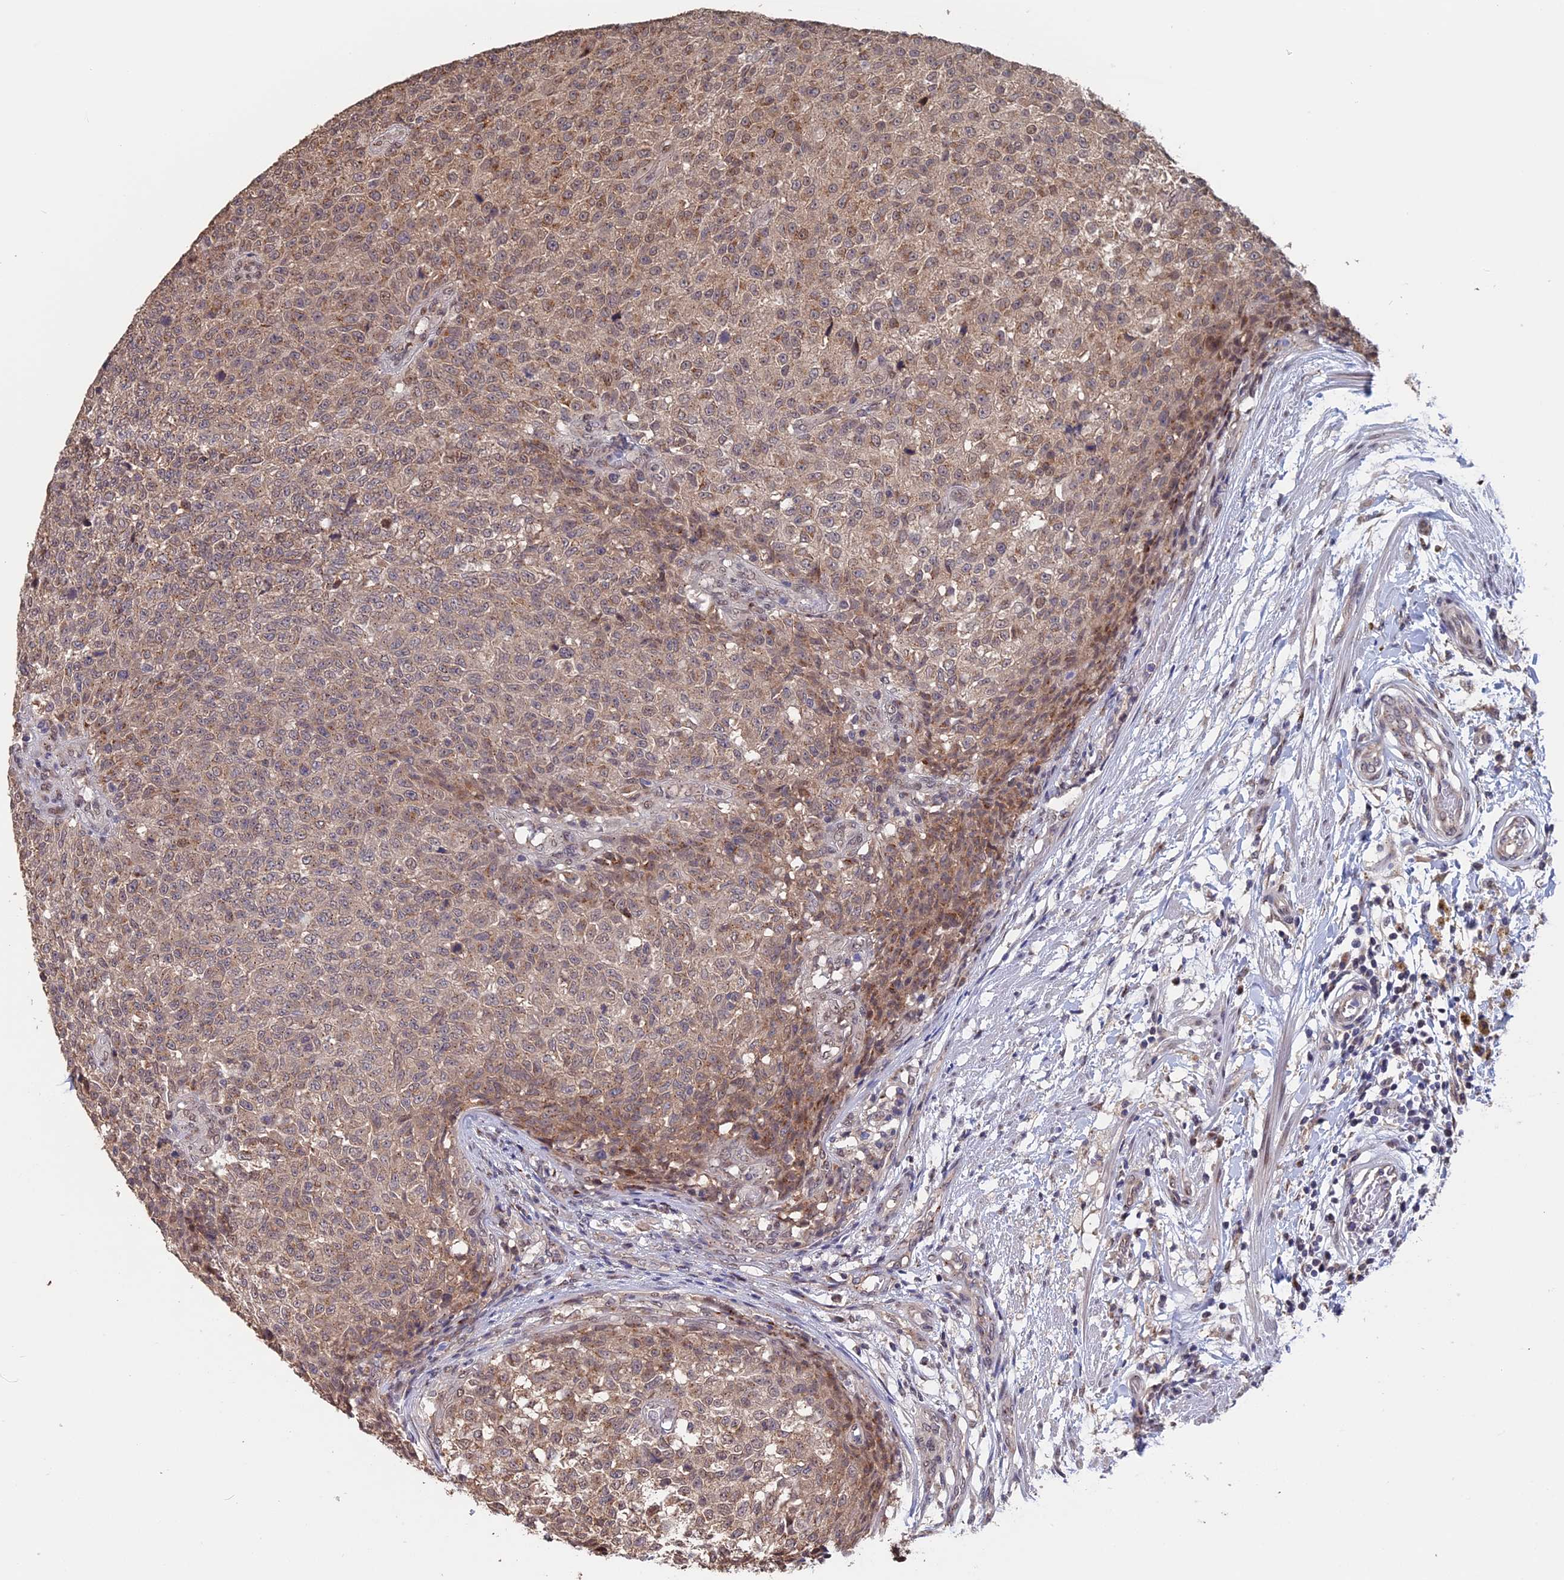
{"staining": {"intensity": "moderate", "quantity": ">75%", "location": "cytoplasmic/membranous,nuclear"}, "tissue": "testis cancer", "cell_type": "Tumor cells", "image_type": "cancer", "snomed": [{"axis": "morphology", "description": "Seminoma, NOS"}, {"axis": "topography", "description": "Testis"}], "caption": "Human testis cancer stained with a protein marker displays moderate staining in tumor cells.", "gene": "PIGQ", "patient": {"sex": "male", "age": 59}}